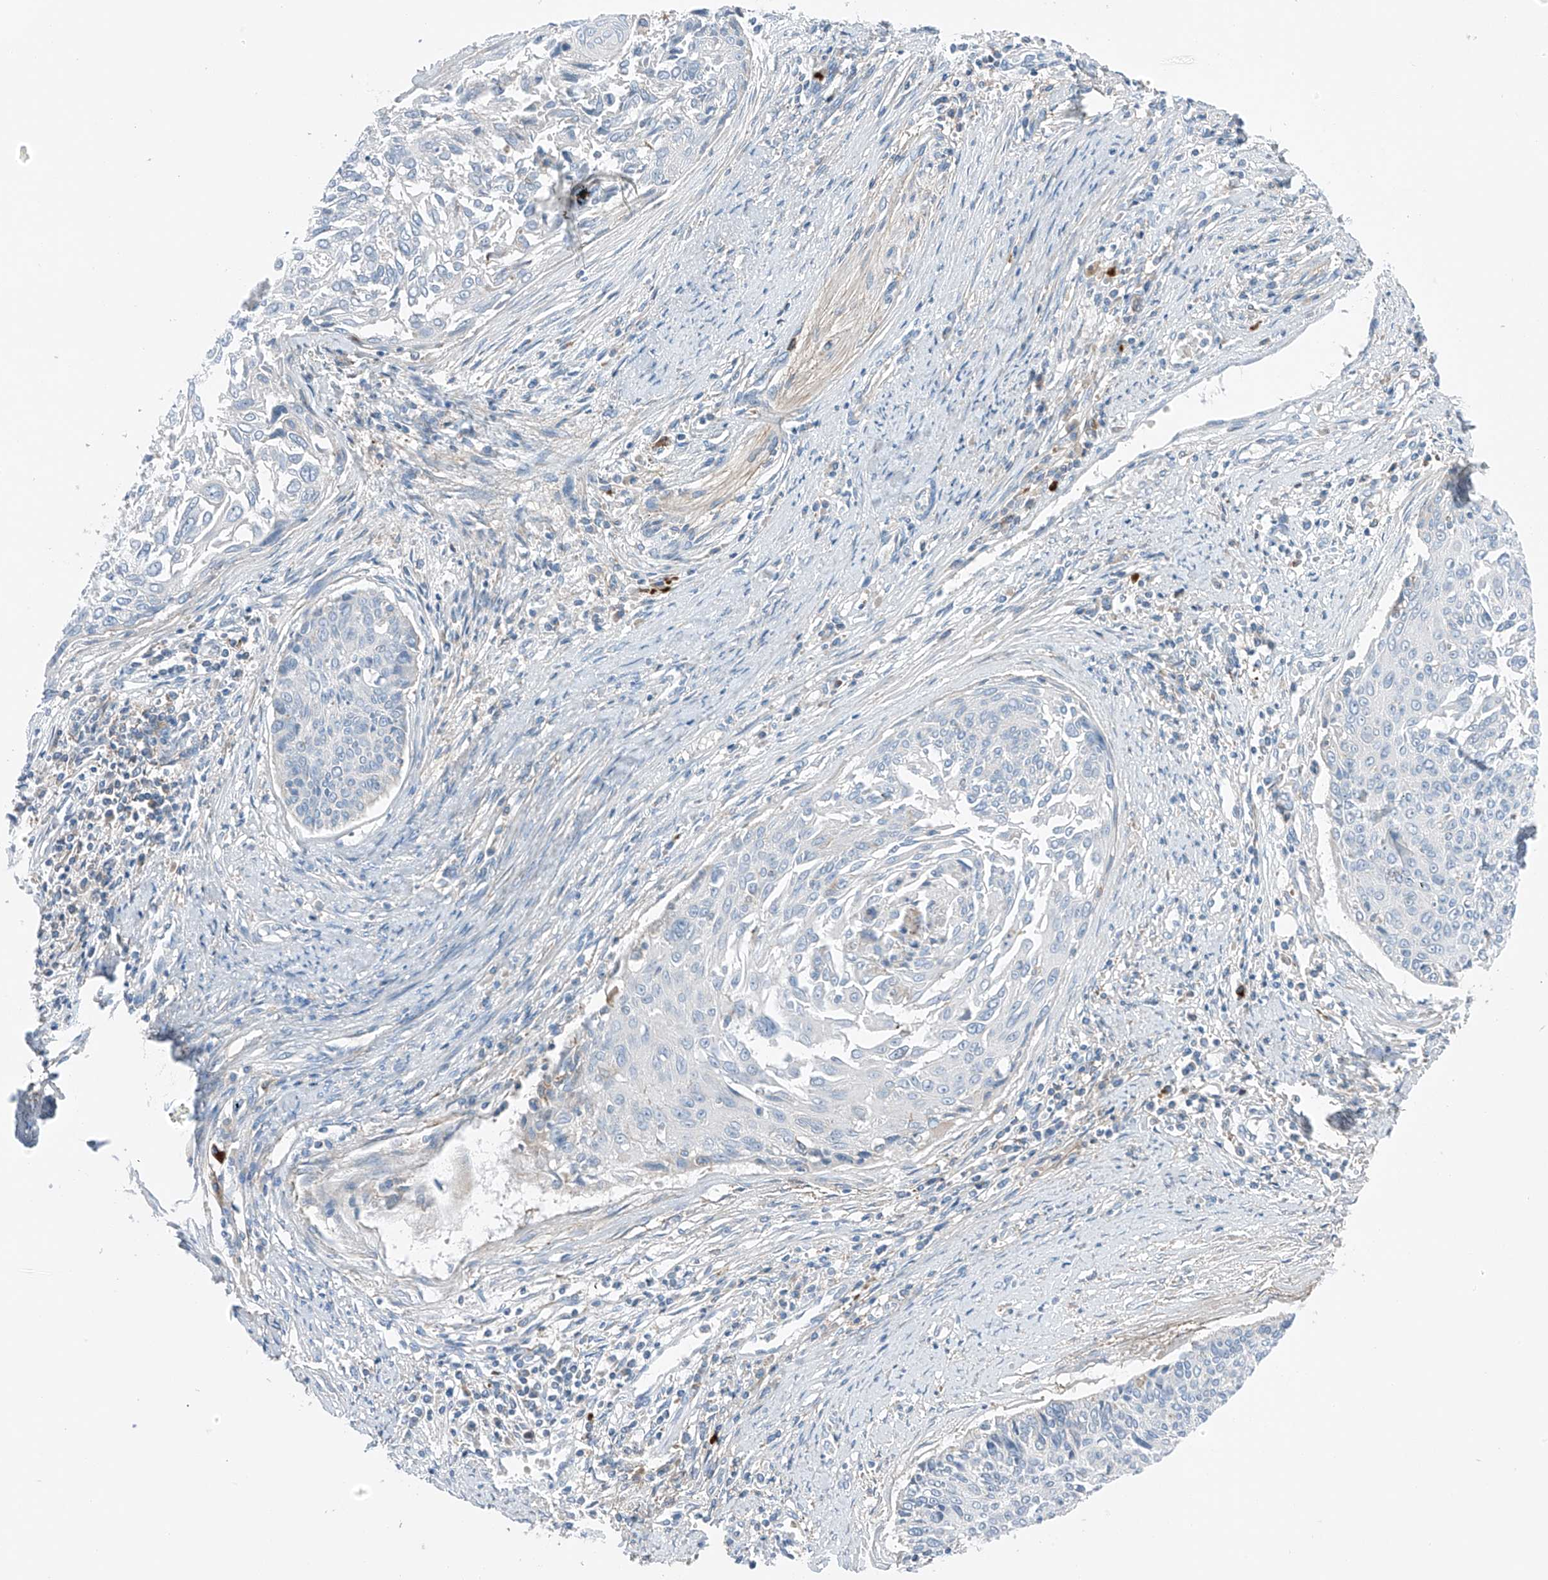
{"staining": {"intensity": "negative", "quantity": "none", "location": "none"}, "tissue": "cervical cancer", "cell_type": "Tumor cells", "image_type": "cancer", "snomed": [{"axis": "morphology", "description": "Squamous cell carcinoma, NOS"}, {"axis": "topography", "description": "Cervix"}], "caption": "The photomicrograph demonstrates no significant staining in tumor cells of squamous cell carcinoma (cervical).", "gene": "NALCN", "patient": {"sex": "female", "age": 55}}